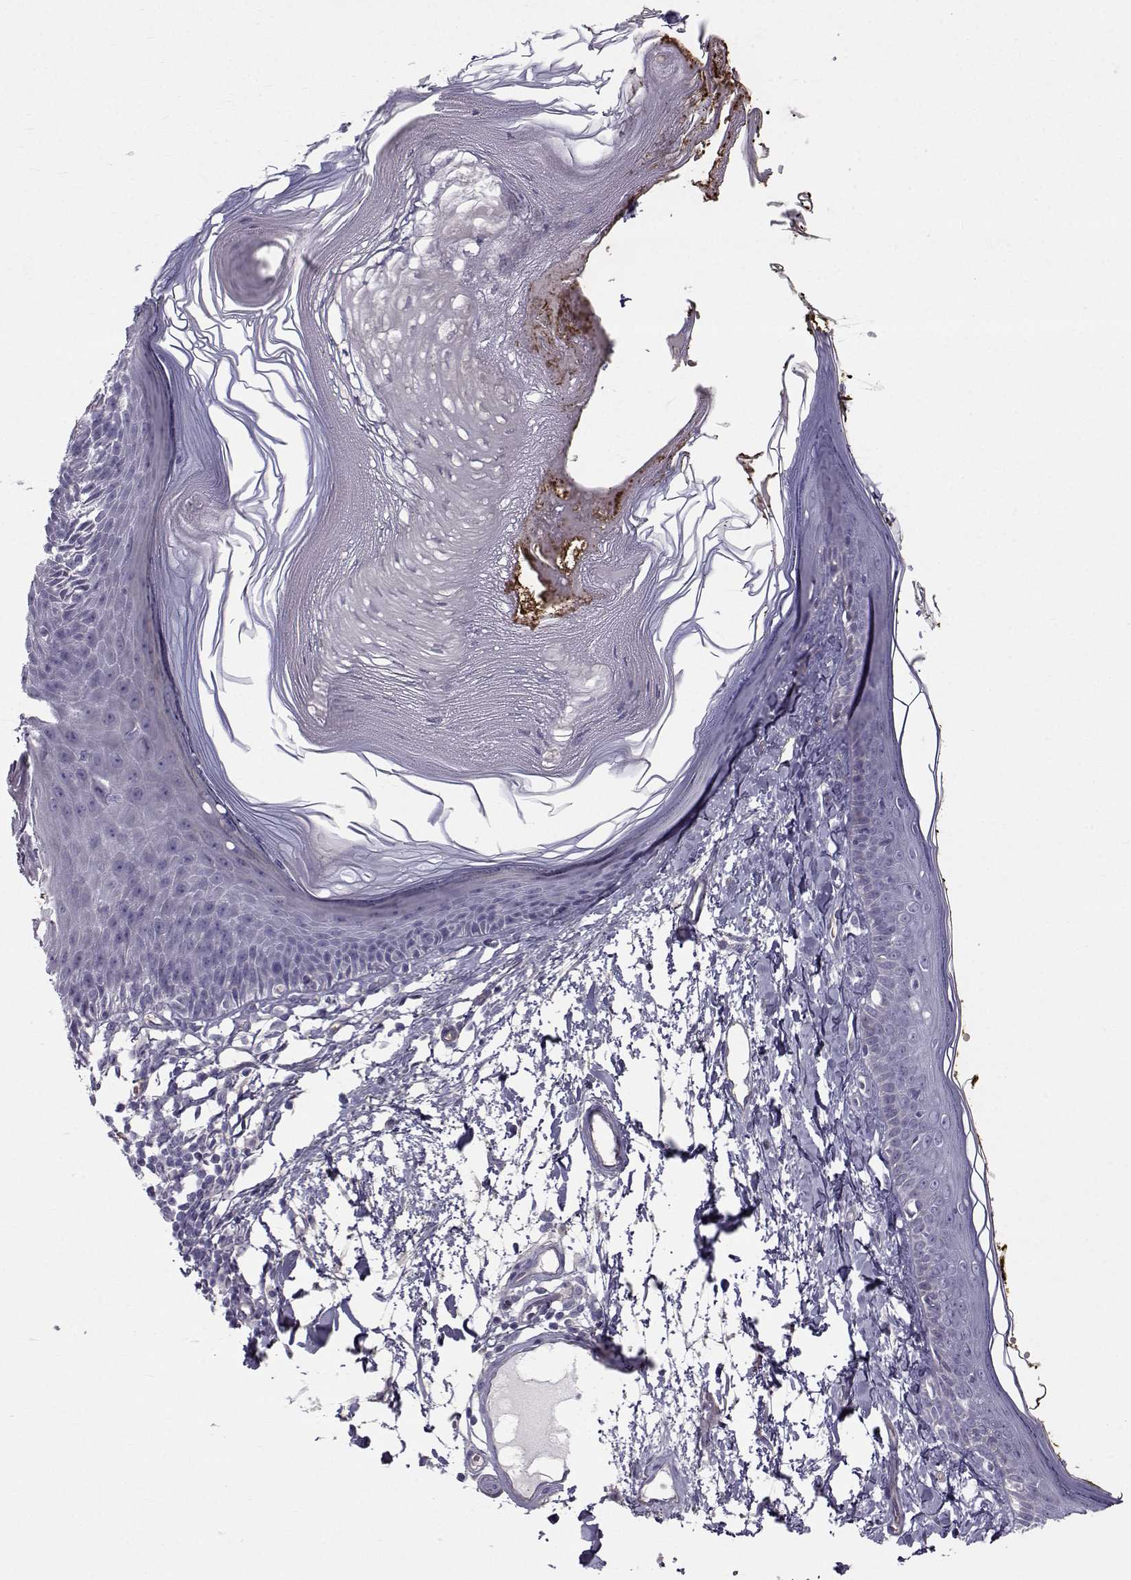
{"staining": {"intensity": "negative", "quantity": "none", "location": "none"}, "tissue": "skin", "cell_type": "Fibroblasts", "image_type": "normal", "snomed": [{"axis": "morphology", "description": "Normal tissue, NOS"}, {"axis": "topography", "description": "Skin"}], "caption": "Fibroblasts are negative for protein expression in normal human skin. The staining is performed using DAB brown chromogen with nuclei counter-stained in using hematoxylin.", "gene": "QPCT", "patient": {"sex": "male", "age": 76}}